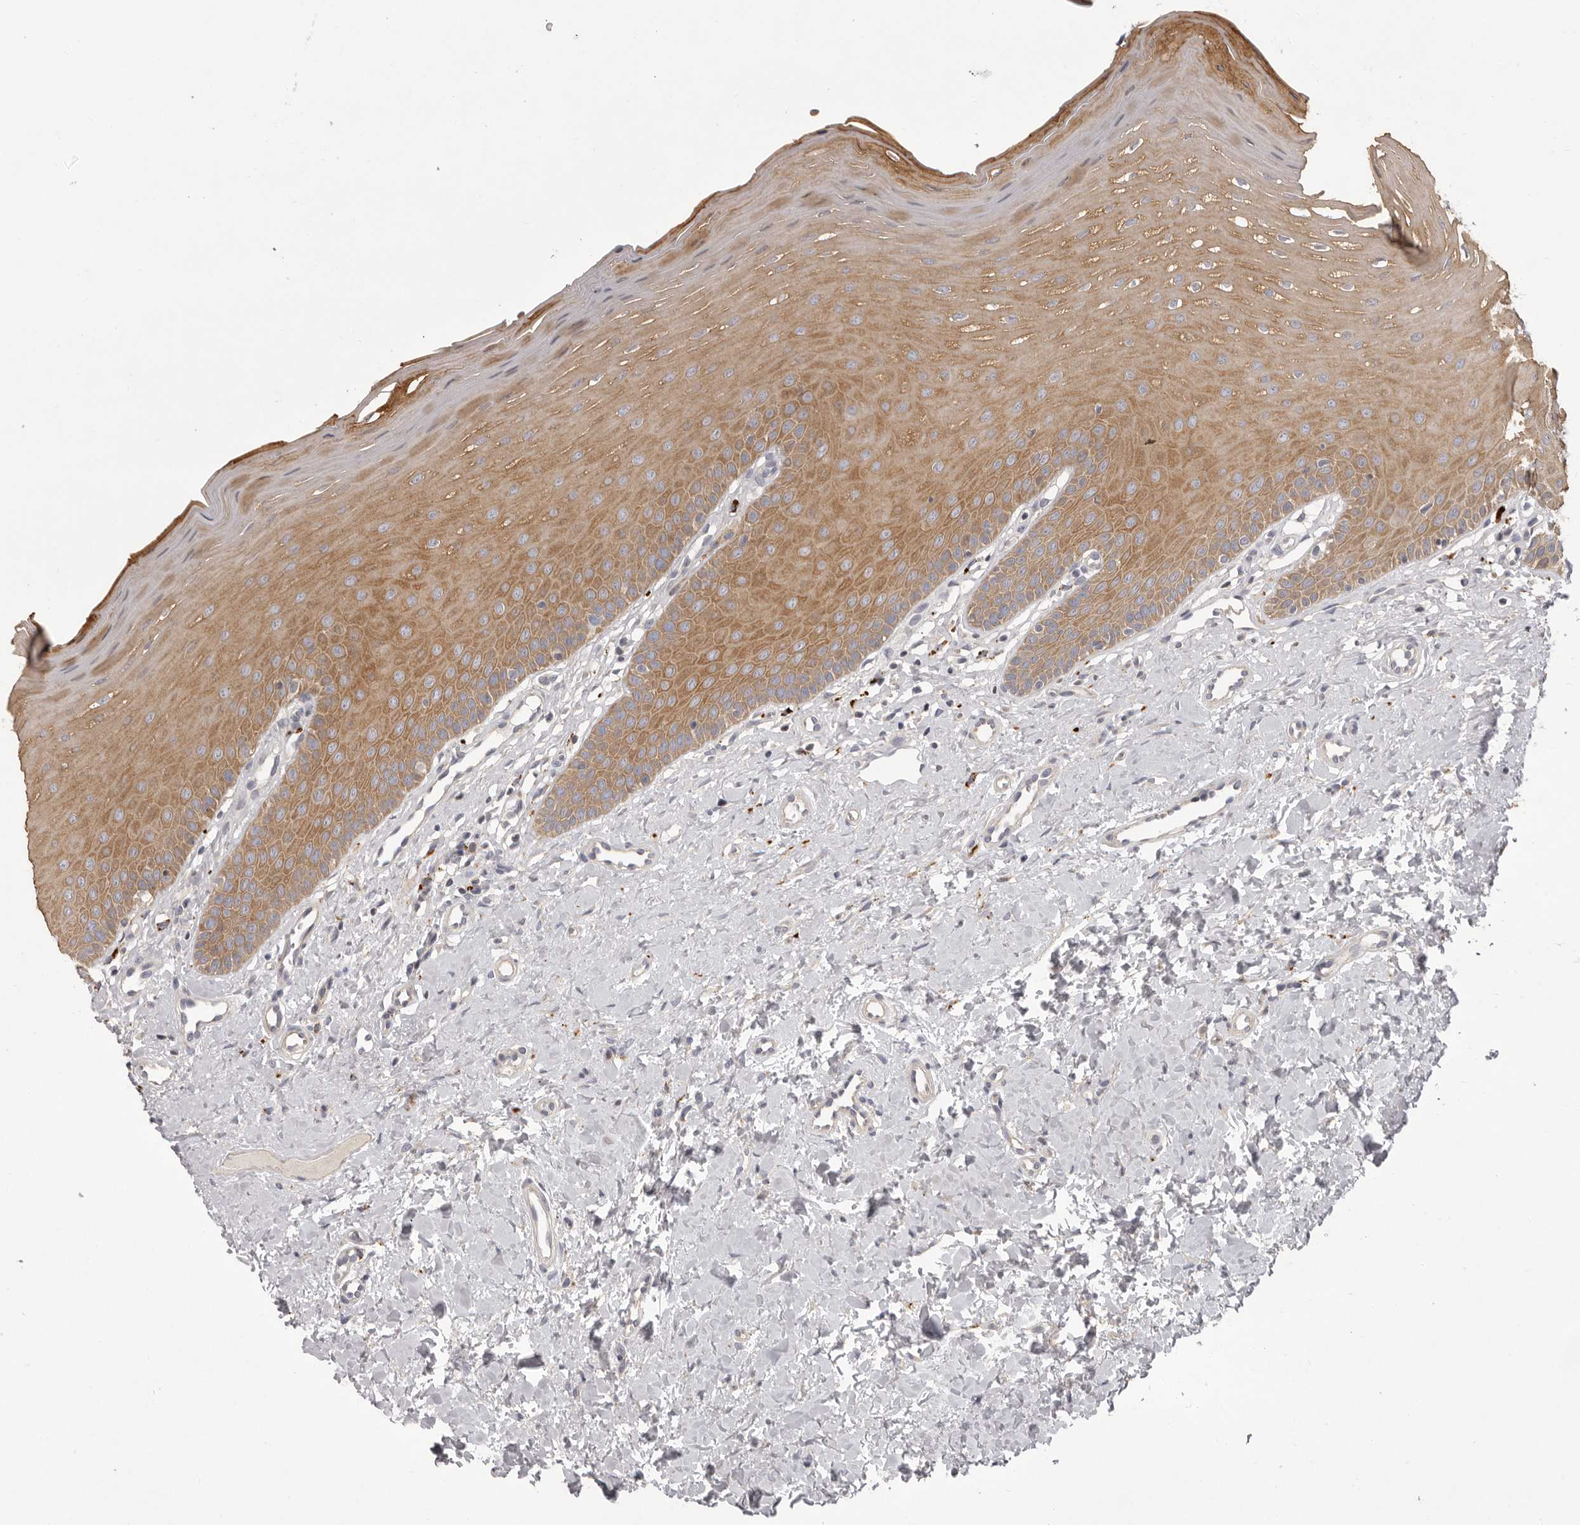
{"staining": {"intensity": "moderate", "quantity": ">75%", "location": "cytoplasmic/membranous"}, "tissue": "oral mucosa", "cell_type": "Squamous epithelial cells", "image_type": "normal", "snomed": [{"axis": "morphology", "description": "Normal tissue, NOS"}, {"axis": "topography", "description": "Oral tissue"}], "caption": "Oral mucosa was stained to show a protein in brown. There is medium levels of moderate cytoplasmic/membranous staining in approximately >75% of squamous epithelial cells. The staining is performed using DAB (3,3'-diaminobenzidine) brown chromogen to label protein expression. The nuclei are counter-stained blue using hematoxylin.", "gene": "WDR47", "patient": {"sex": "female", "age": 39}}